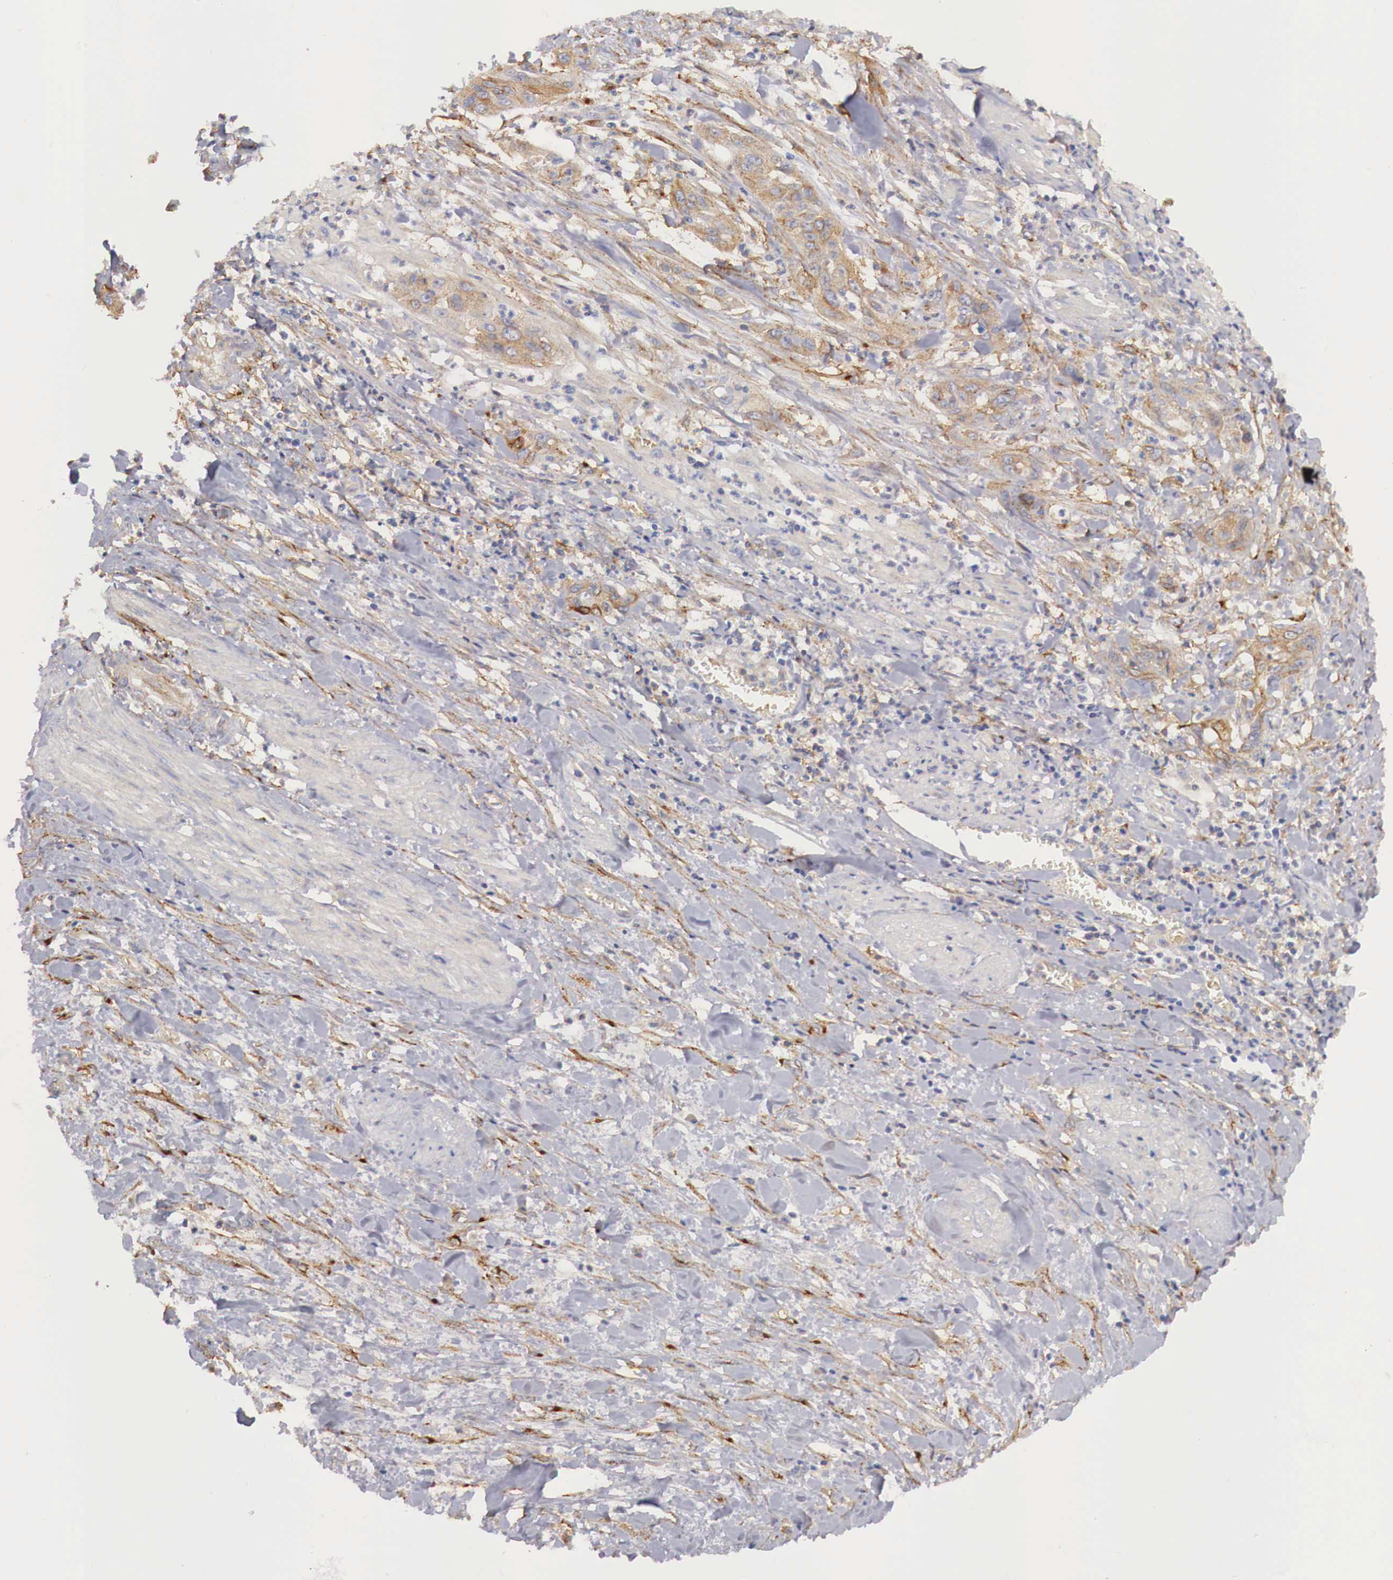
{"staining": {"intensity": "moderate", "quantity": "25%-75%", "location": "cytoplasmic/membranous"}, "tissue": "cervical cancer", "cell_type": "Tumor cells", "image_type": "cancer", "snomed": [{"axis": "morphology", "description": "Squamous cell carcinoma, NOS"}, {"axis": "topography", "description": "Cervix"}], "caption": "Immunohistochemical staining of squamous cell carcinoma (cervical) exhibits medium levels of moderate cytoplasmic/membranous expression in about 25%-75% of tumor cells.", "gene": "KLHDC7B", "patient": {"sex": "female", "age": 41}}